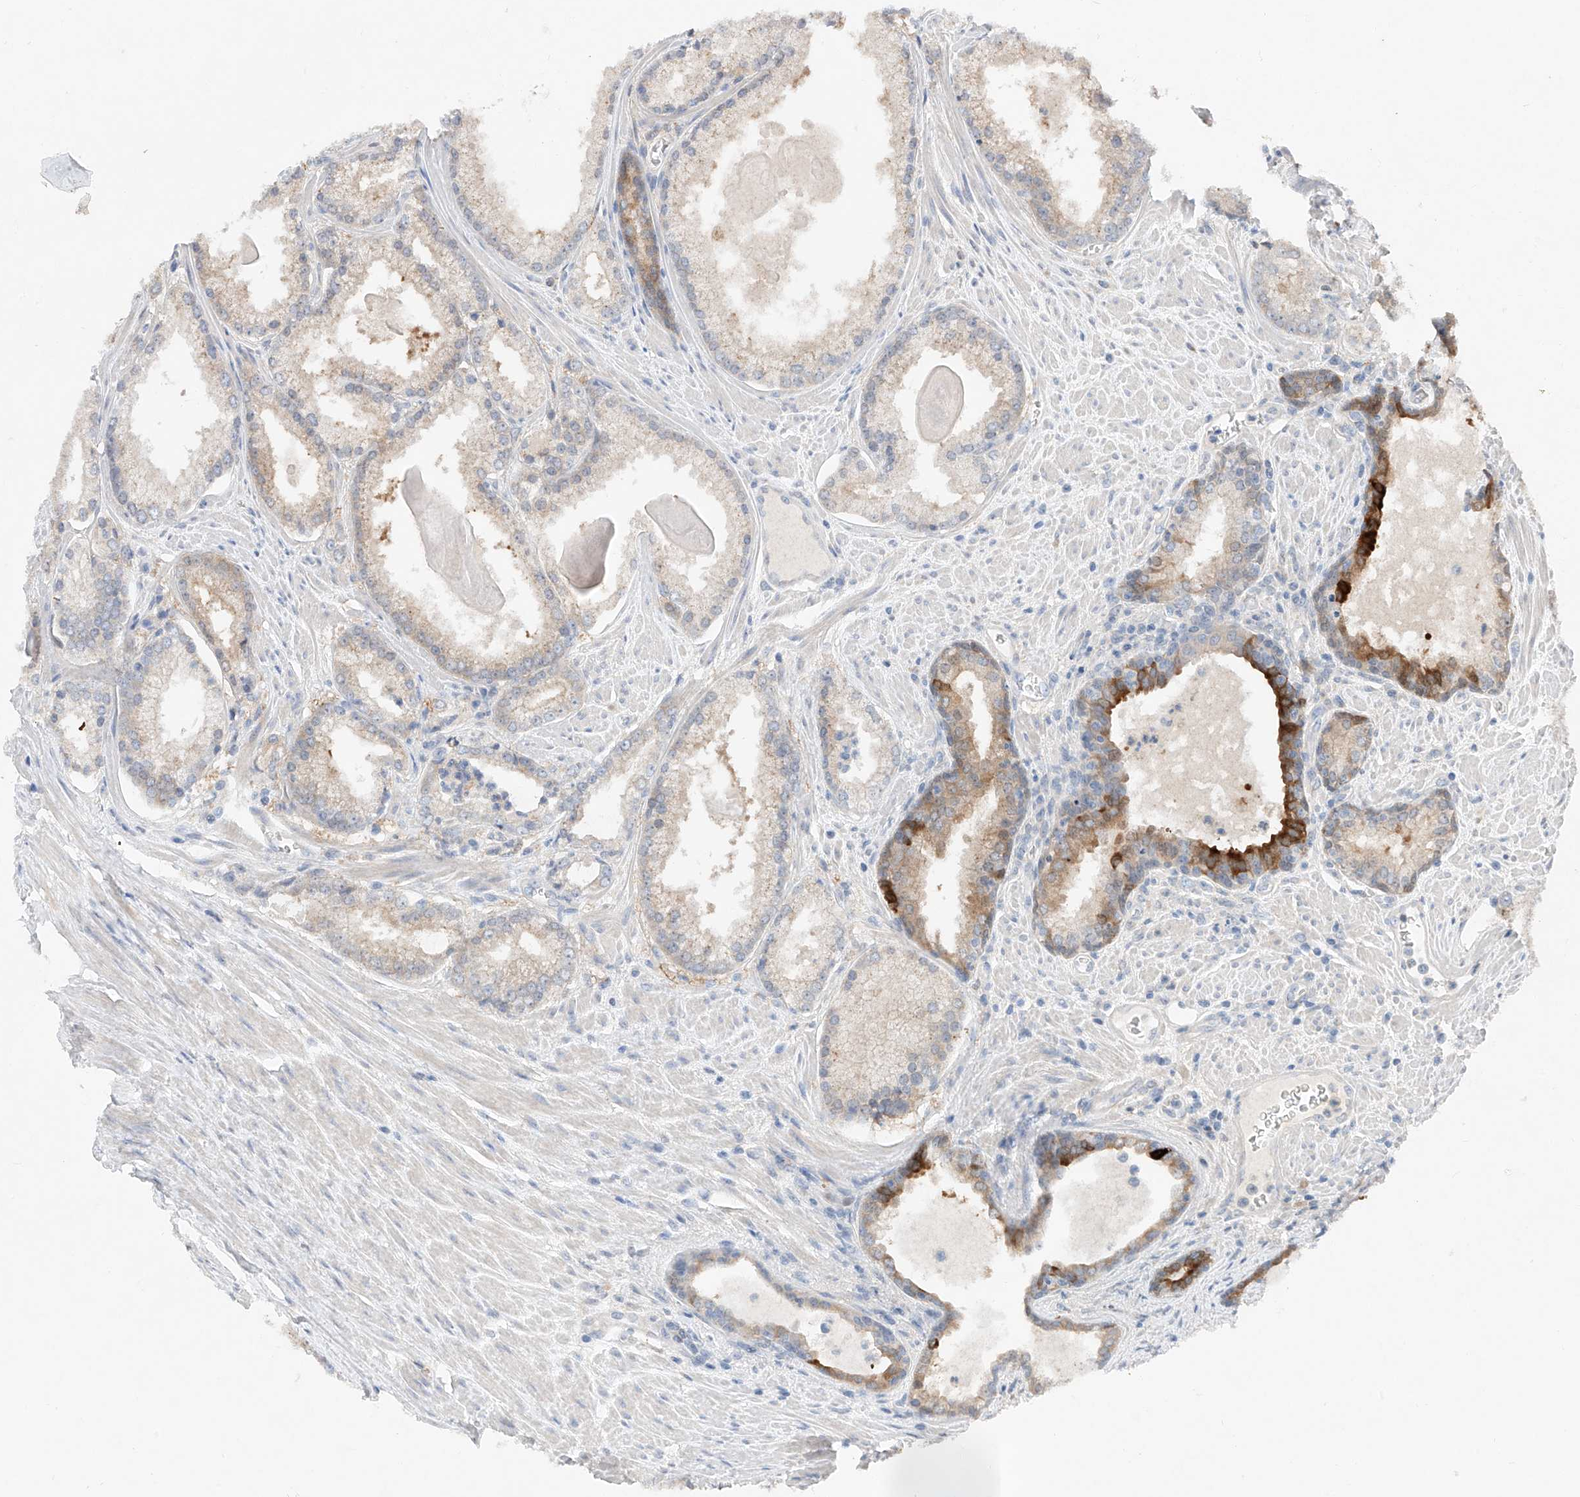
{"staining": {"intensity": "negative", "quantity": "none", "location": "none"}, "tissue": "prostate cancer", "cell_type": "Tumor cells", "image_type": "cancer", "snomed": [{"axis": "morphology", "description": "Adenocarcinoma, Low grade"}, {"axis": "topography", "description": "Prostate"}], "caption": "Prostate low-grade adenocarcinoma stained for a protein using immunohistochemistry (IHC) exhibits no staining tumor cells.", "gene": "FUCA2", "patient": {"sex": "male", "age": 54}}